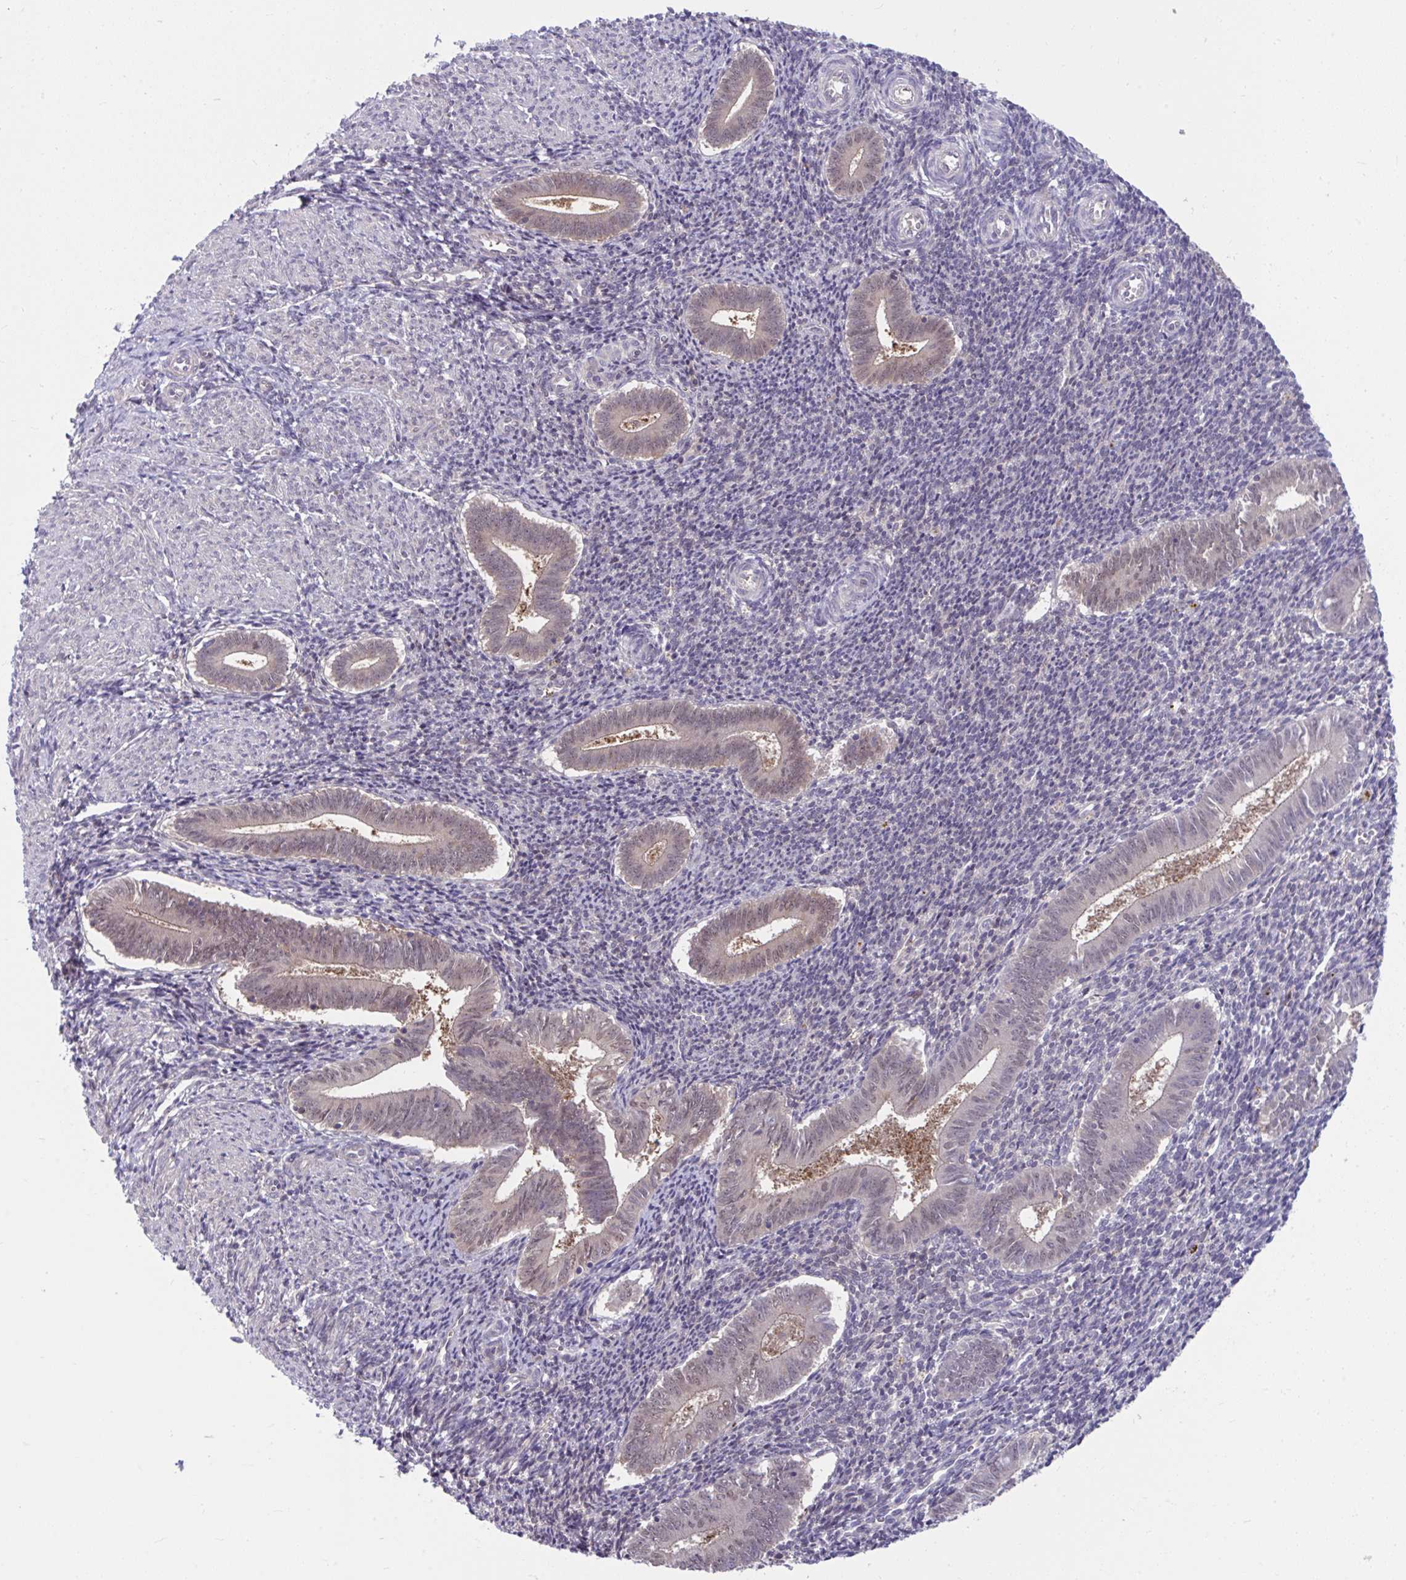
{"staining": {"intensity": "negative", "quantity": "none", "location": "none"}, "tissue": "endometrium", "cell_type": "Cells in endometrial stroma", "image_type": "normal", "snomed": [{"axis": "morphology", "description": "Normal tissue, NOS"}, {"axis": "topography", "description": "Endometrium"}], "caption": "Cells in endometrial stroma are negative for protein expression in benign human endometrium. (DAB (3,3'-diaminobenzidine) immunohistochemistry (IHC) with hematoxylin counter stain).", "gene": "PCDHB7", "patient": {"sex": "female", "age": 25}}